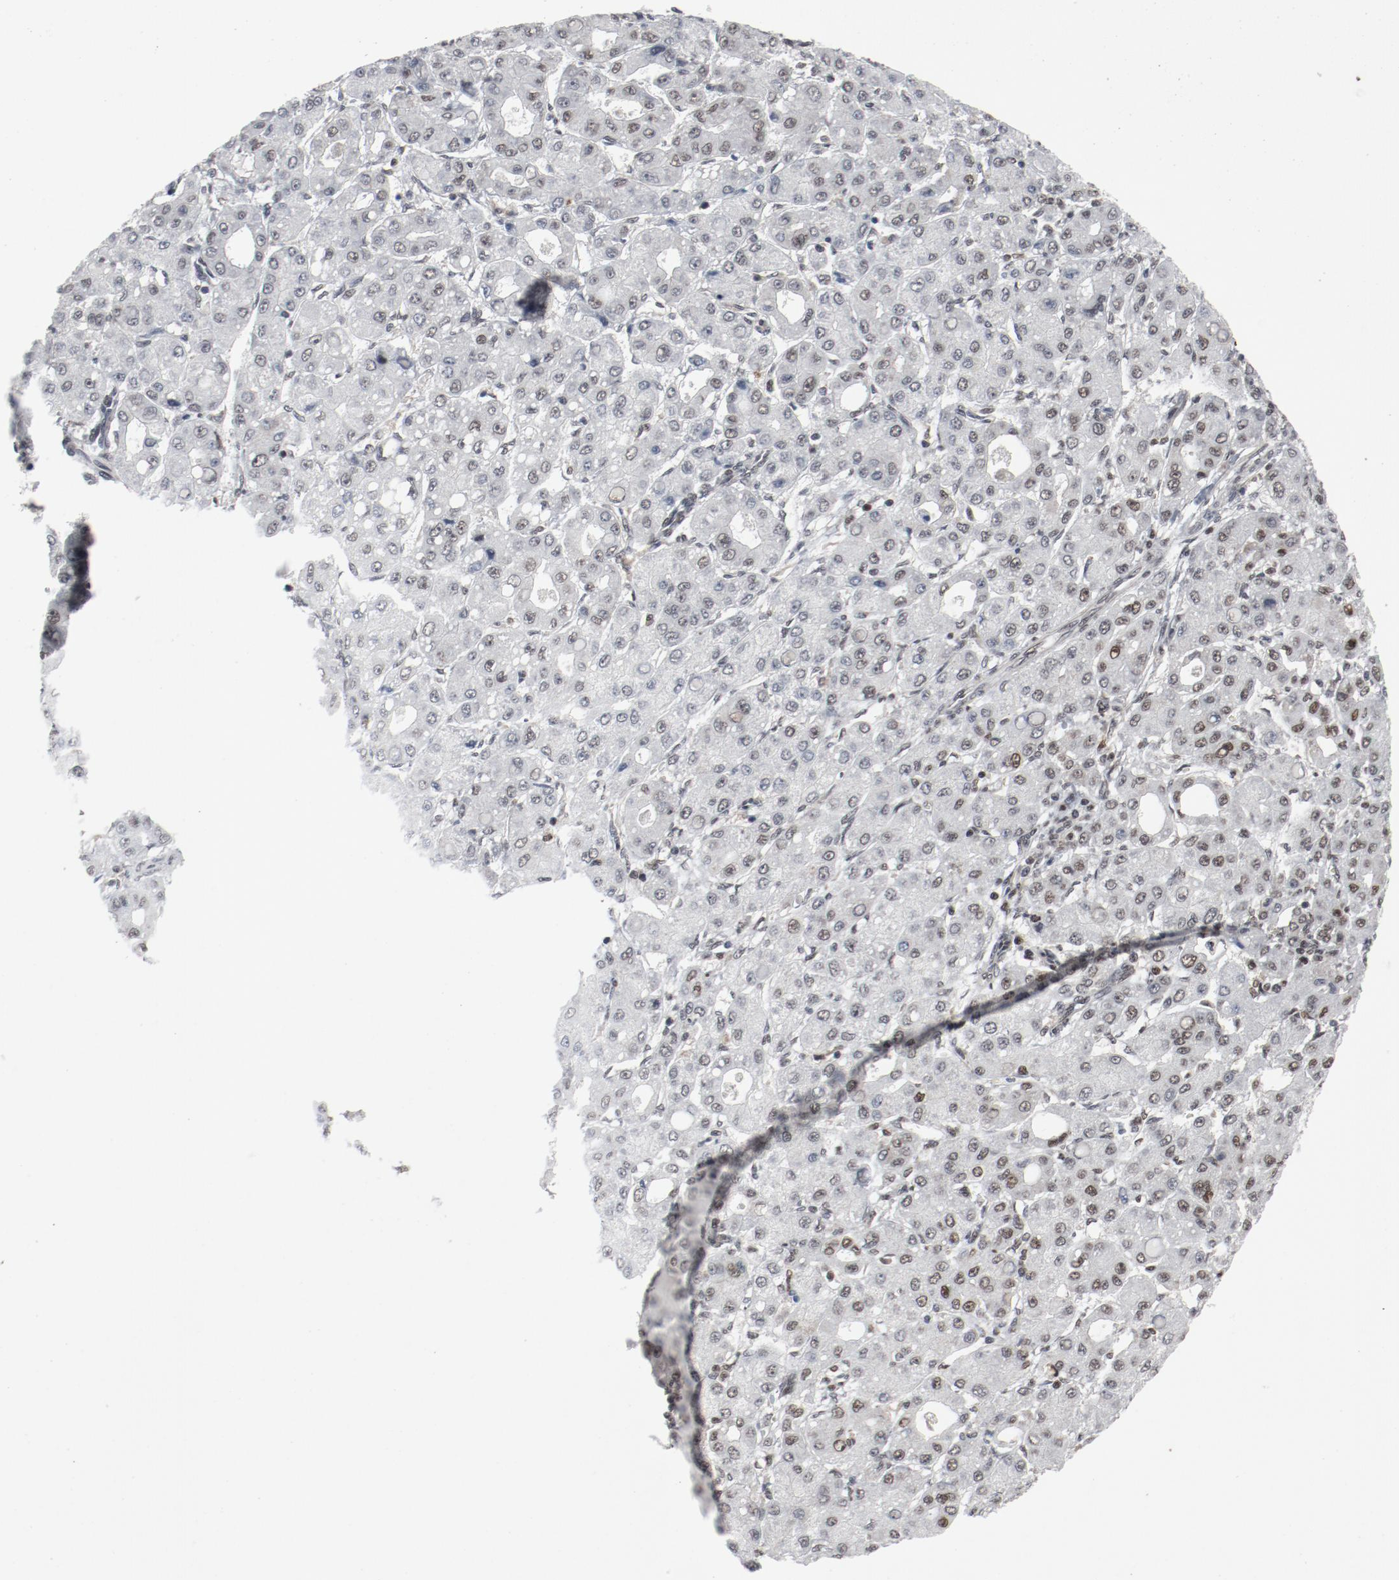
{"staining": {"intensity": "weak", "quantity": "25%-75%", "location": "nuclear"}, "tissue": "liver cancer", "cell_type": "Tumor cells", "image_type": "cancer", "snomed": [{"axis": "morphology", "description": "Carcinoma, Hepatocellular, NOS"}, {"axis": "topography", "description": "Liver"}], "caption": "Liver hepatocellular carcinoma stained with a protein marker exhibits weak staining in tumor cells.", "gene": "JMJD6", "patient": {"sex": "male", "age": 69}}